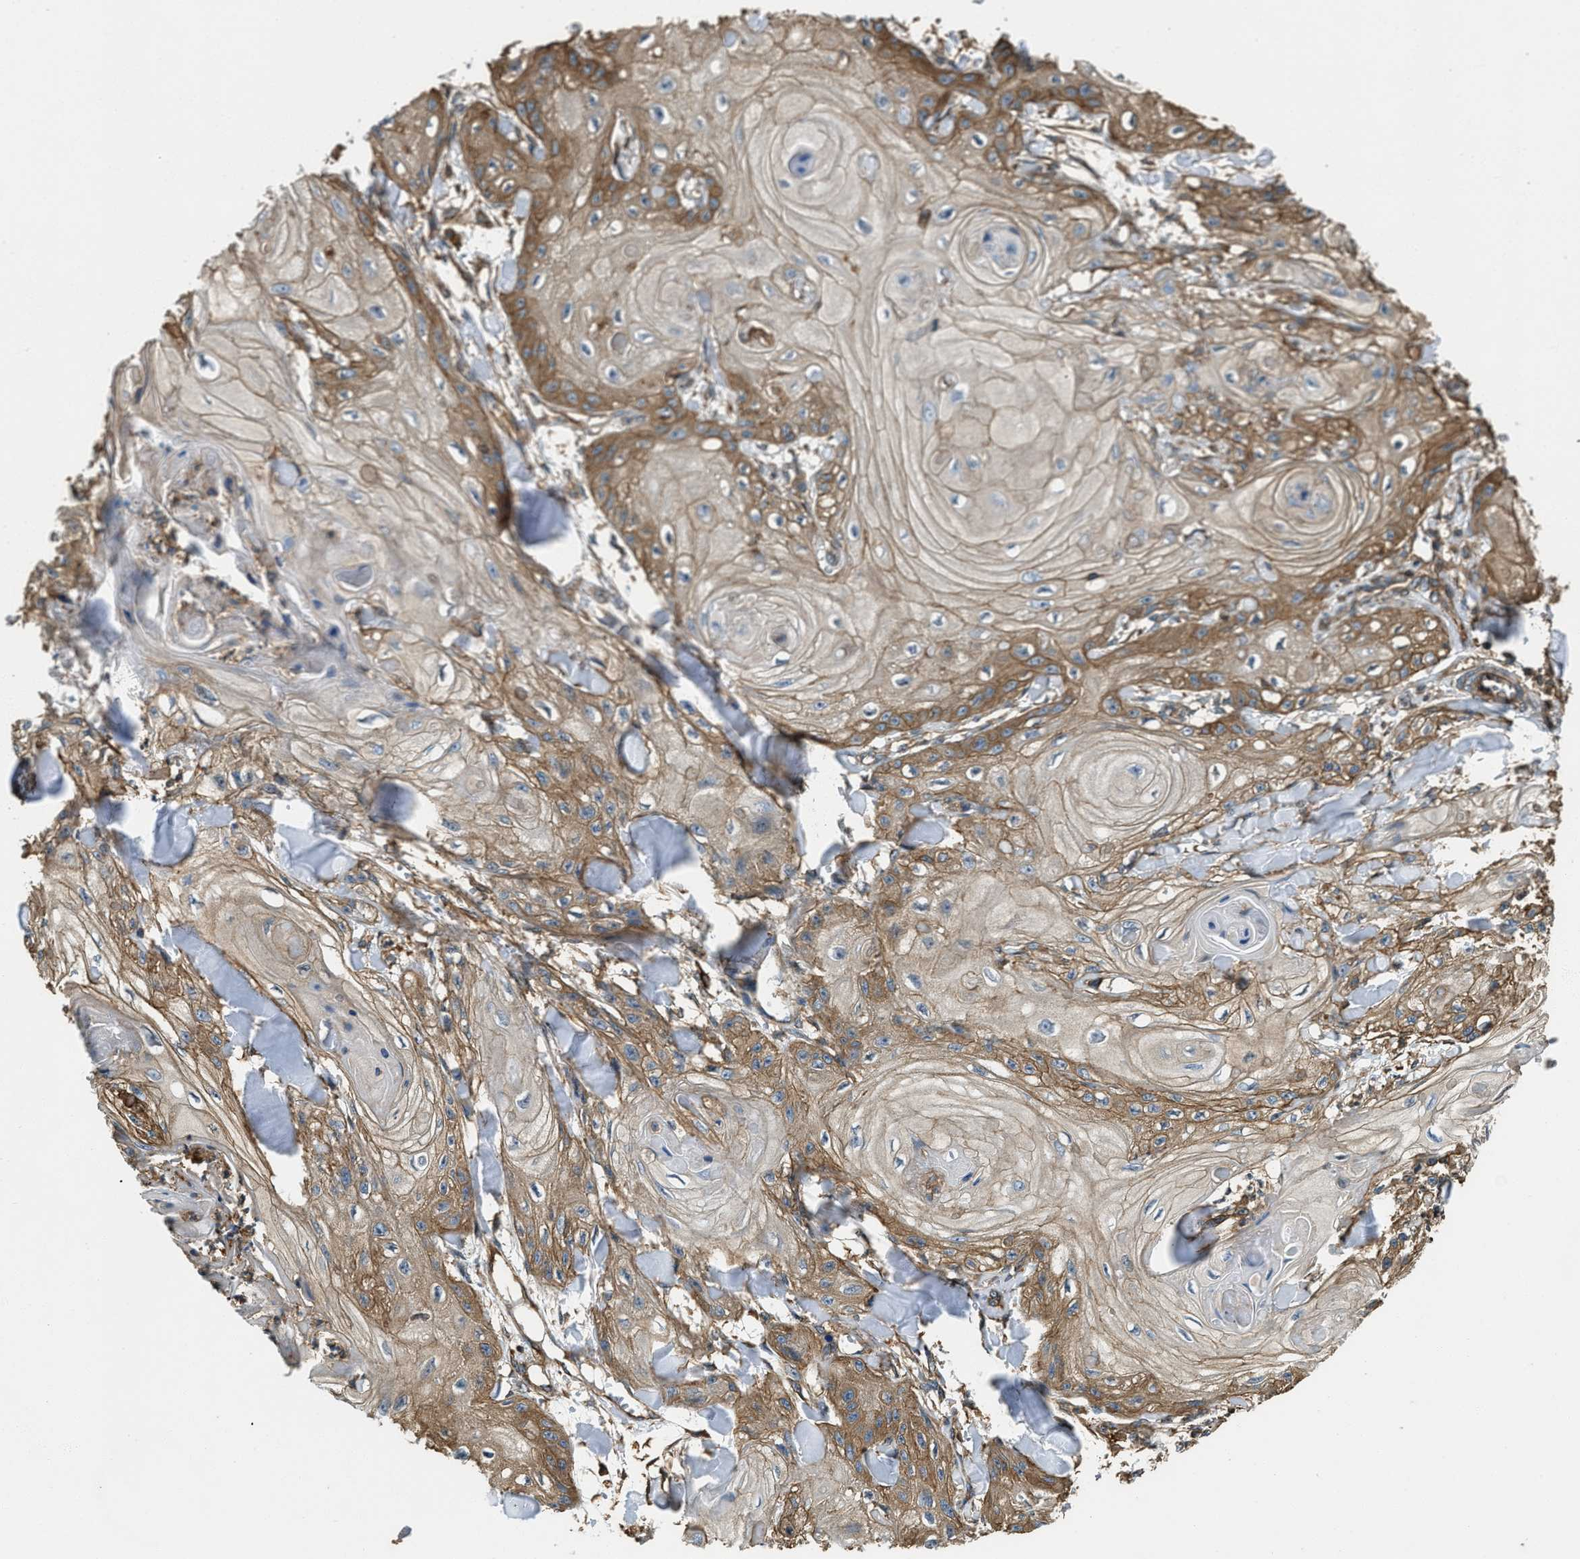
{"staining": {"intensity": "moderate", "quantity": ">75%", "location": "cytoplasmic/membranous"}, "tissue": "skin cancer", "cell_type": "Tumor cells", "image_type": "cancer", "snomed": [{"axis": "morphology", "description": "Squamous cell carcinoma, NOS"}, {"axis": "topography", "description": "Skin"}], "caption": "An image of human skin cancer (squamous cell carcinoma) stained for a protein displays moderate cytoplasmic/membranous brown staining in tumor cells.", "gene": "YARS1", "patient": {"sex": "male", "age": 74}}